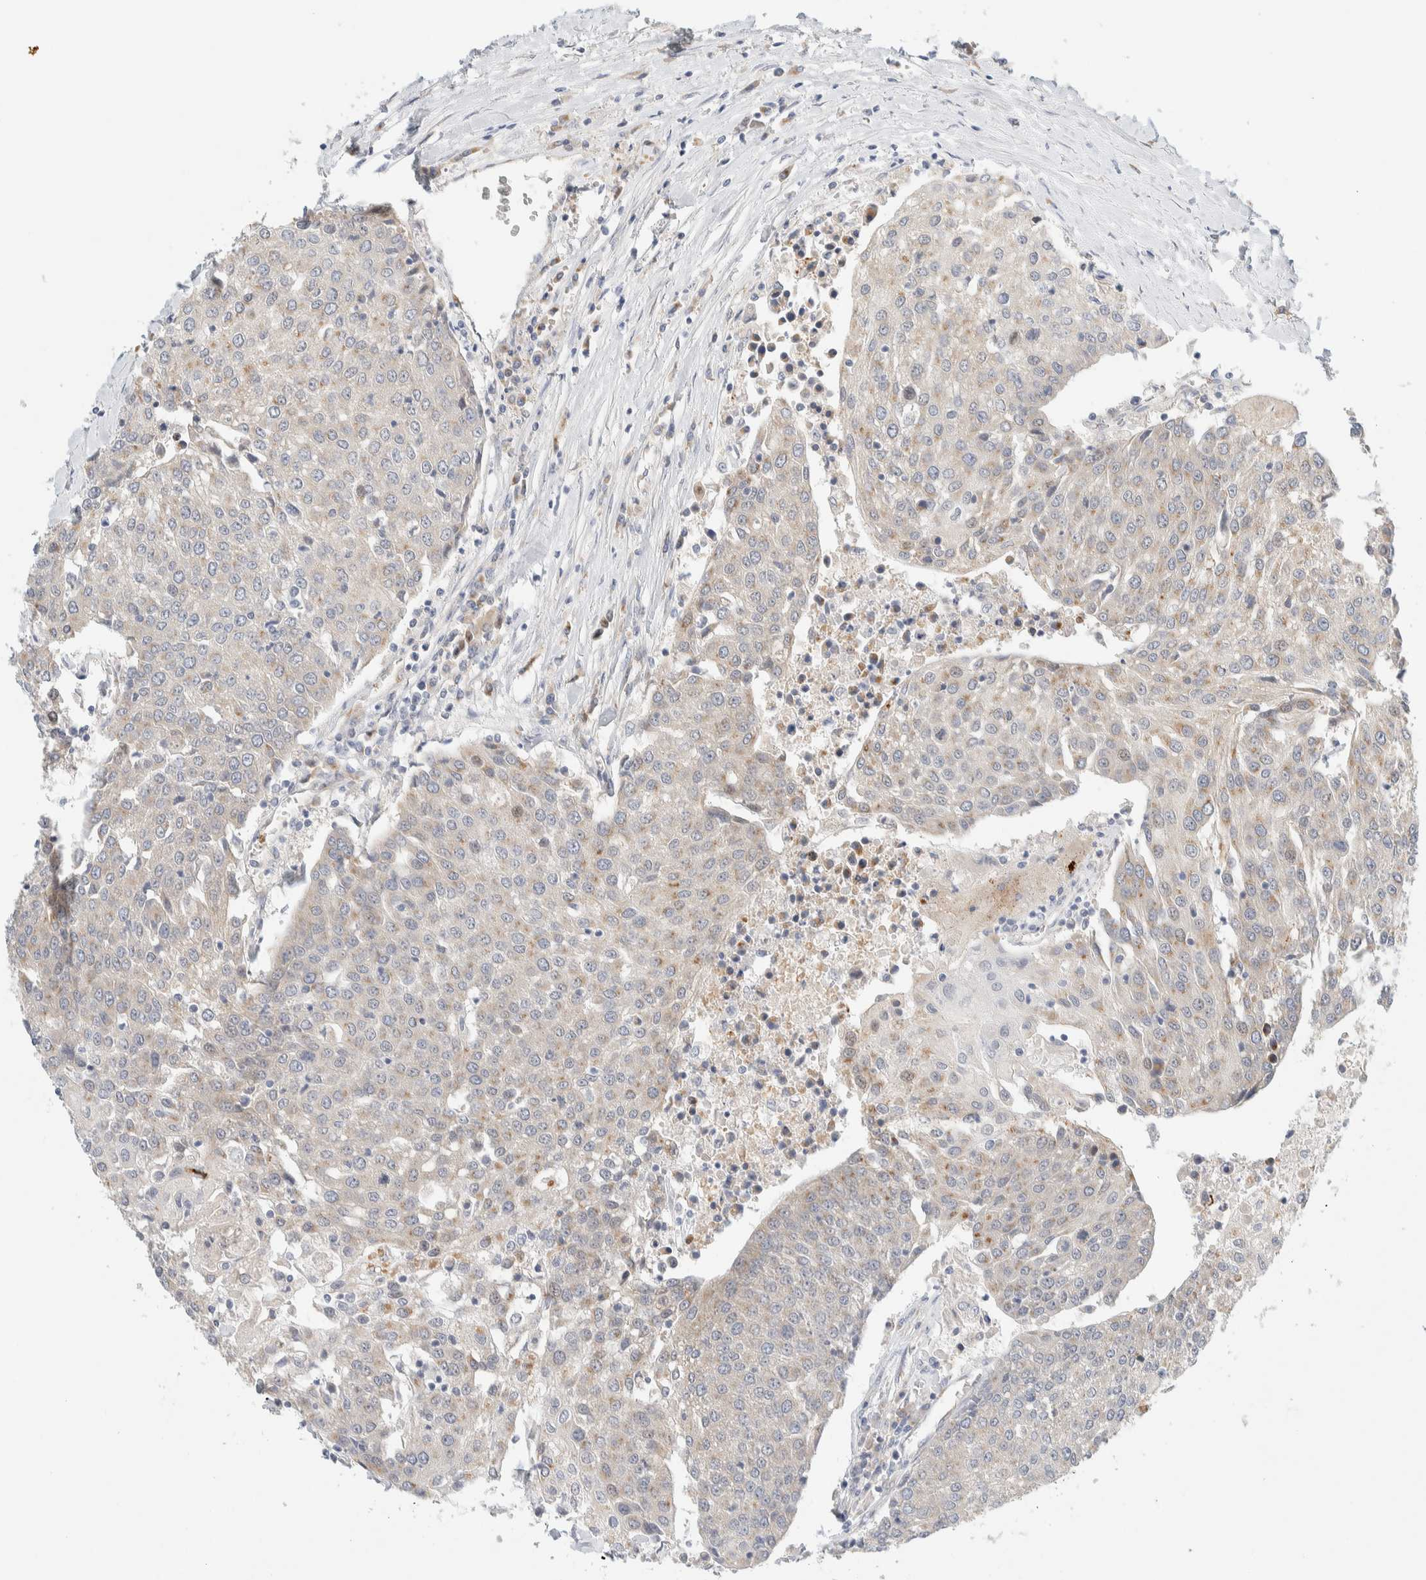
{"staining": {"intensity": "weak", "quantity": "25%-75%", "location": "cytoplasmic/membranous"}, "tissue": "urothelial cancer", "cell_type": "Tumor cells", "image_type": "cancer", "snomed": [{"axis": "morphology", "description": "Urothelial carcinoma, High grade"}, {"axis": "topography", "description": "Urinary bladder"}], "caption": "A brown stain labels weak cytoplasmic/membranous expression of a protein in human urothelial carcinoma (high-grade) tumor cells.", "gene": "TMEM184B", "patient": {"sex": "female", "age": 85}}